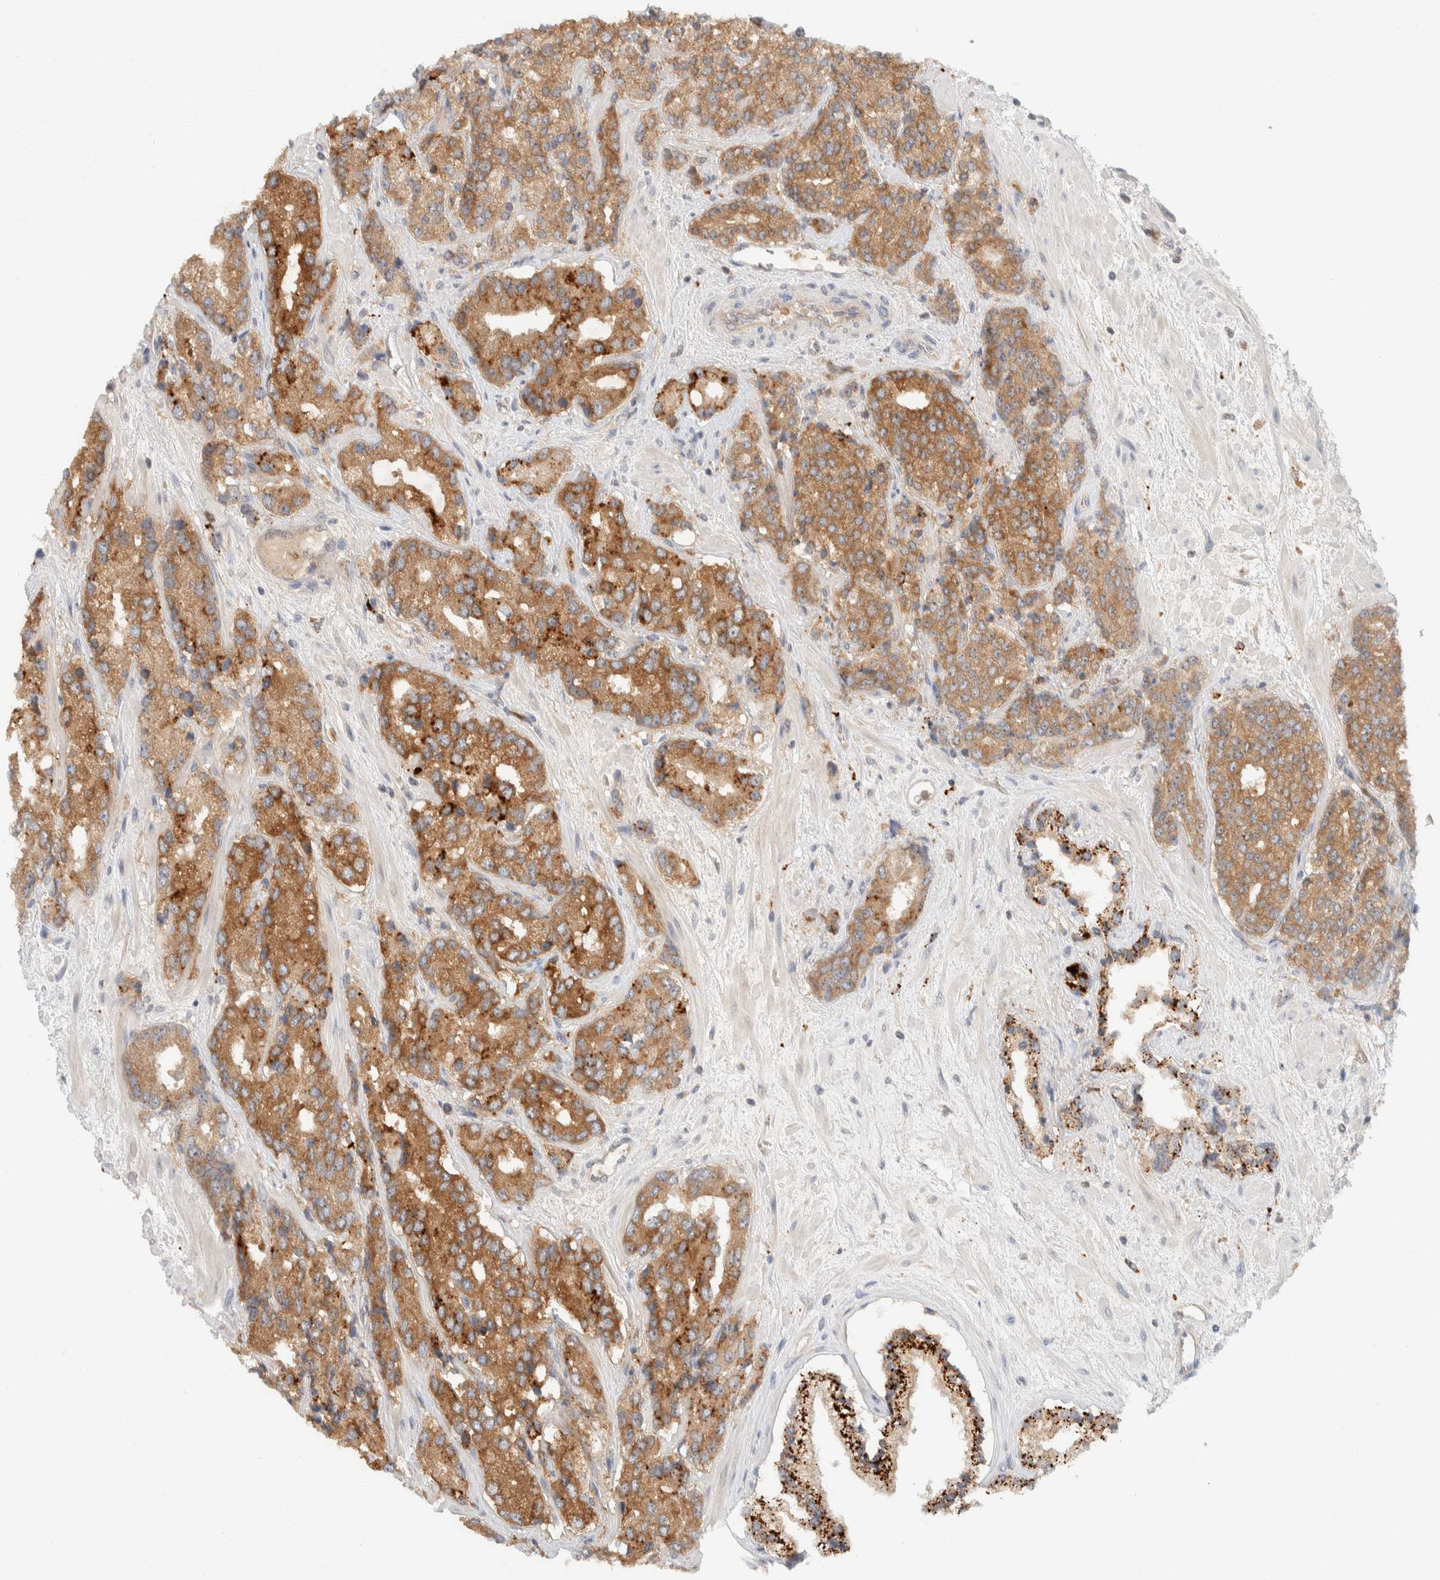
{"staining": {"intensity": "moderate", "quantity": ">75%", "location": "cytoplasmic/membranous"}, "tissue": "prostate cancer", "cell_type": "Tumor cells", "image_type": "cancer", "snomed": [{"axis": "morphology", "description": "Adenocarcinoma, High grade"}, {"axis": "topography", "description": "Prostate"}], "caption": "Human prostate adenocarcinoma (high-grade) stained with a protein marker reveals moderate staining in tumor cells.", "gene": "GCLM", "patient": {"sex": "male", "age": 71}}